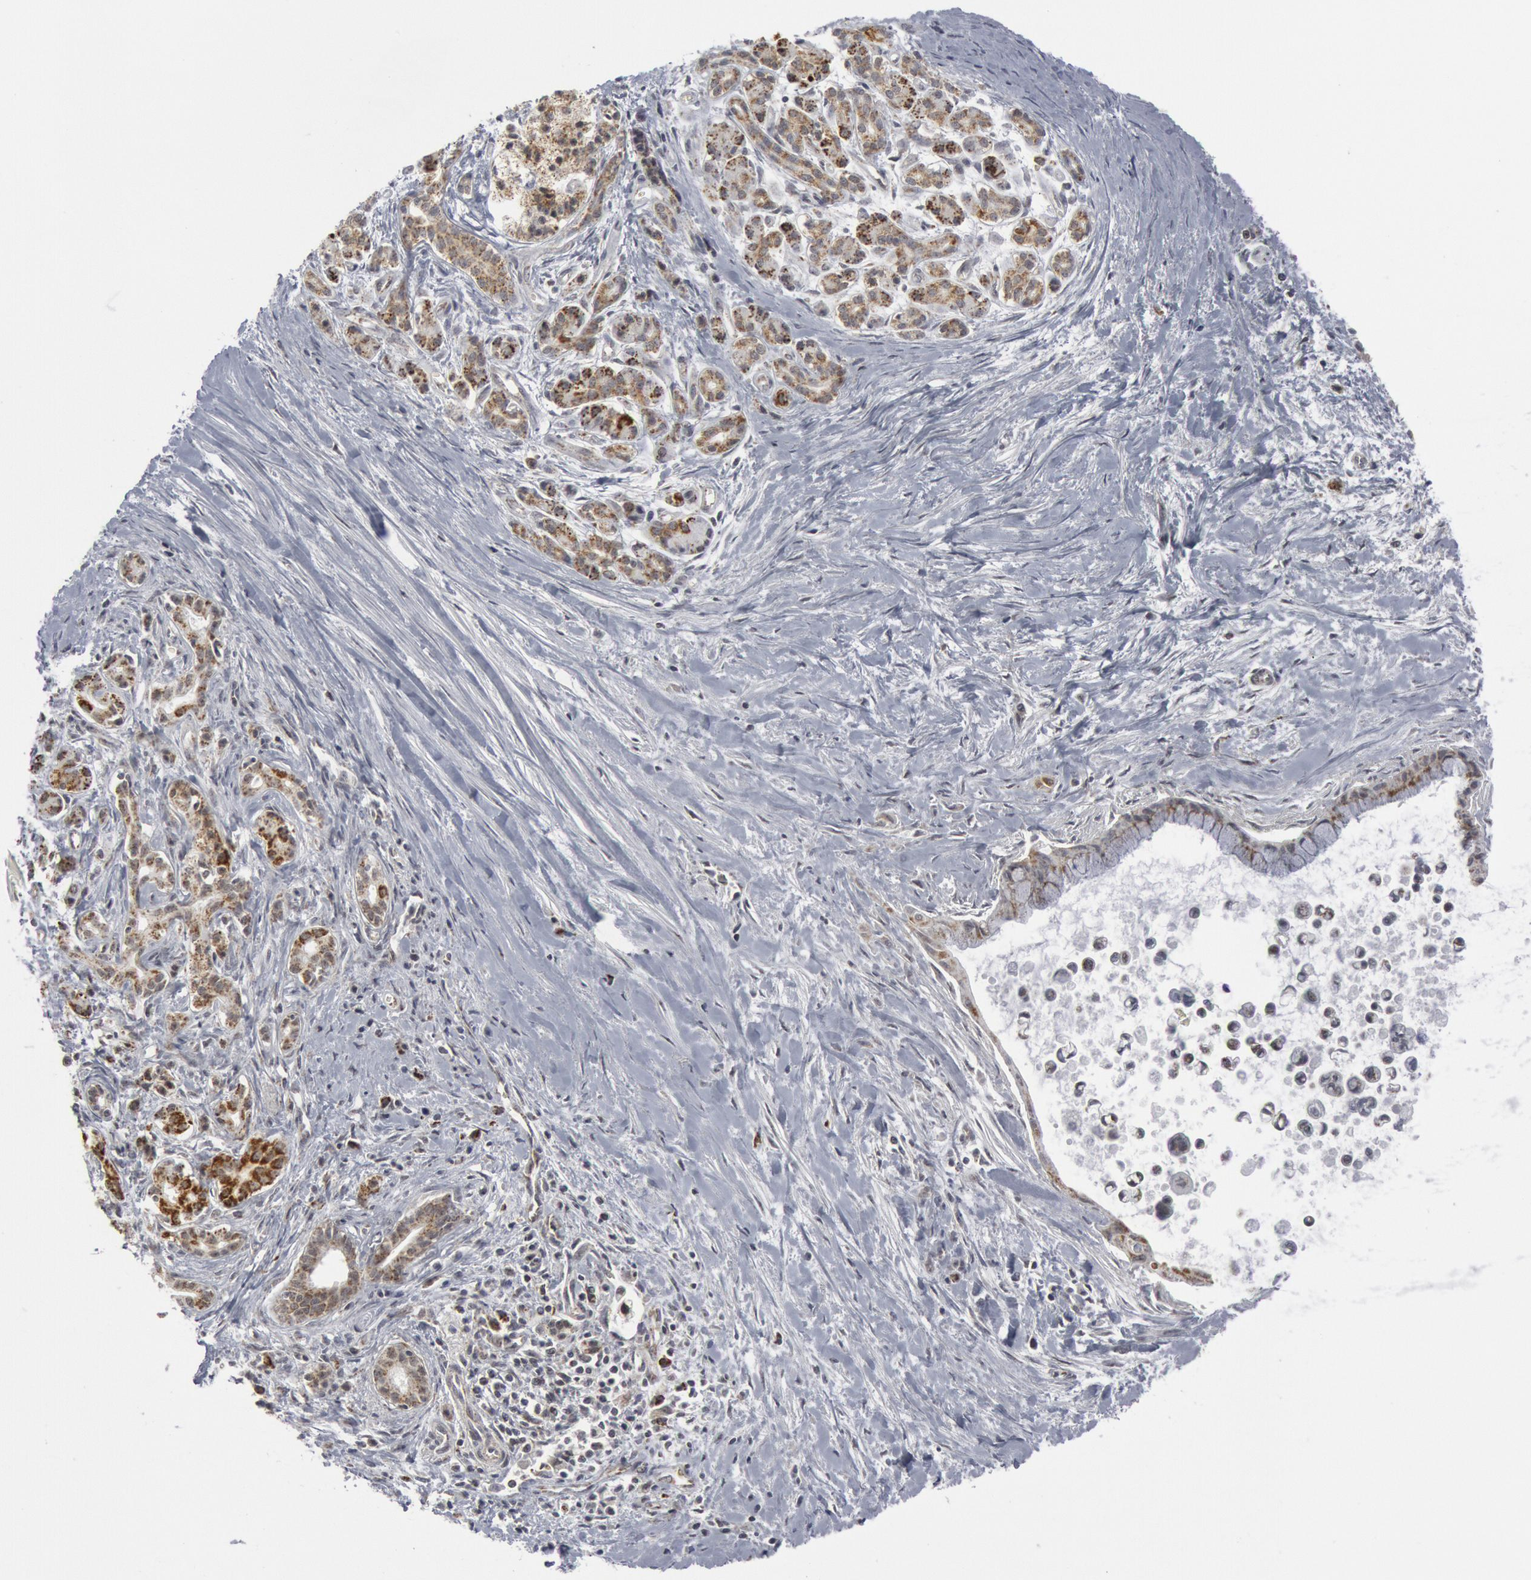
{"staining": {"intensity": "weak", "quantity": "25%-75%", "location": "cytoplasmic/membranous"}, "tissue": "pancreatic cancer", "cell_type": "Tumor cells", "image_type": "cancer", "snomed": [{"axis": "morphology", "description": "Adenocarcinoma, NOS"}, {"axis": "topography", "description": "Pancreas"}], "caption": "A brown stain shows weak cytoplasmic/membranous staining of a protein in human pancreatic adenocarcinoma tumor cells. (Brightfield microscopy of DAB IHC at high magnification).", "gene": "CASP9", "patient": {"sex": "male", "age": 59}}